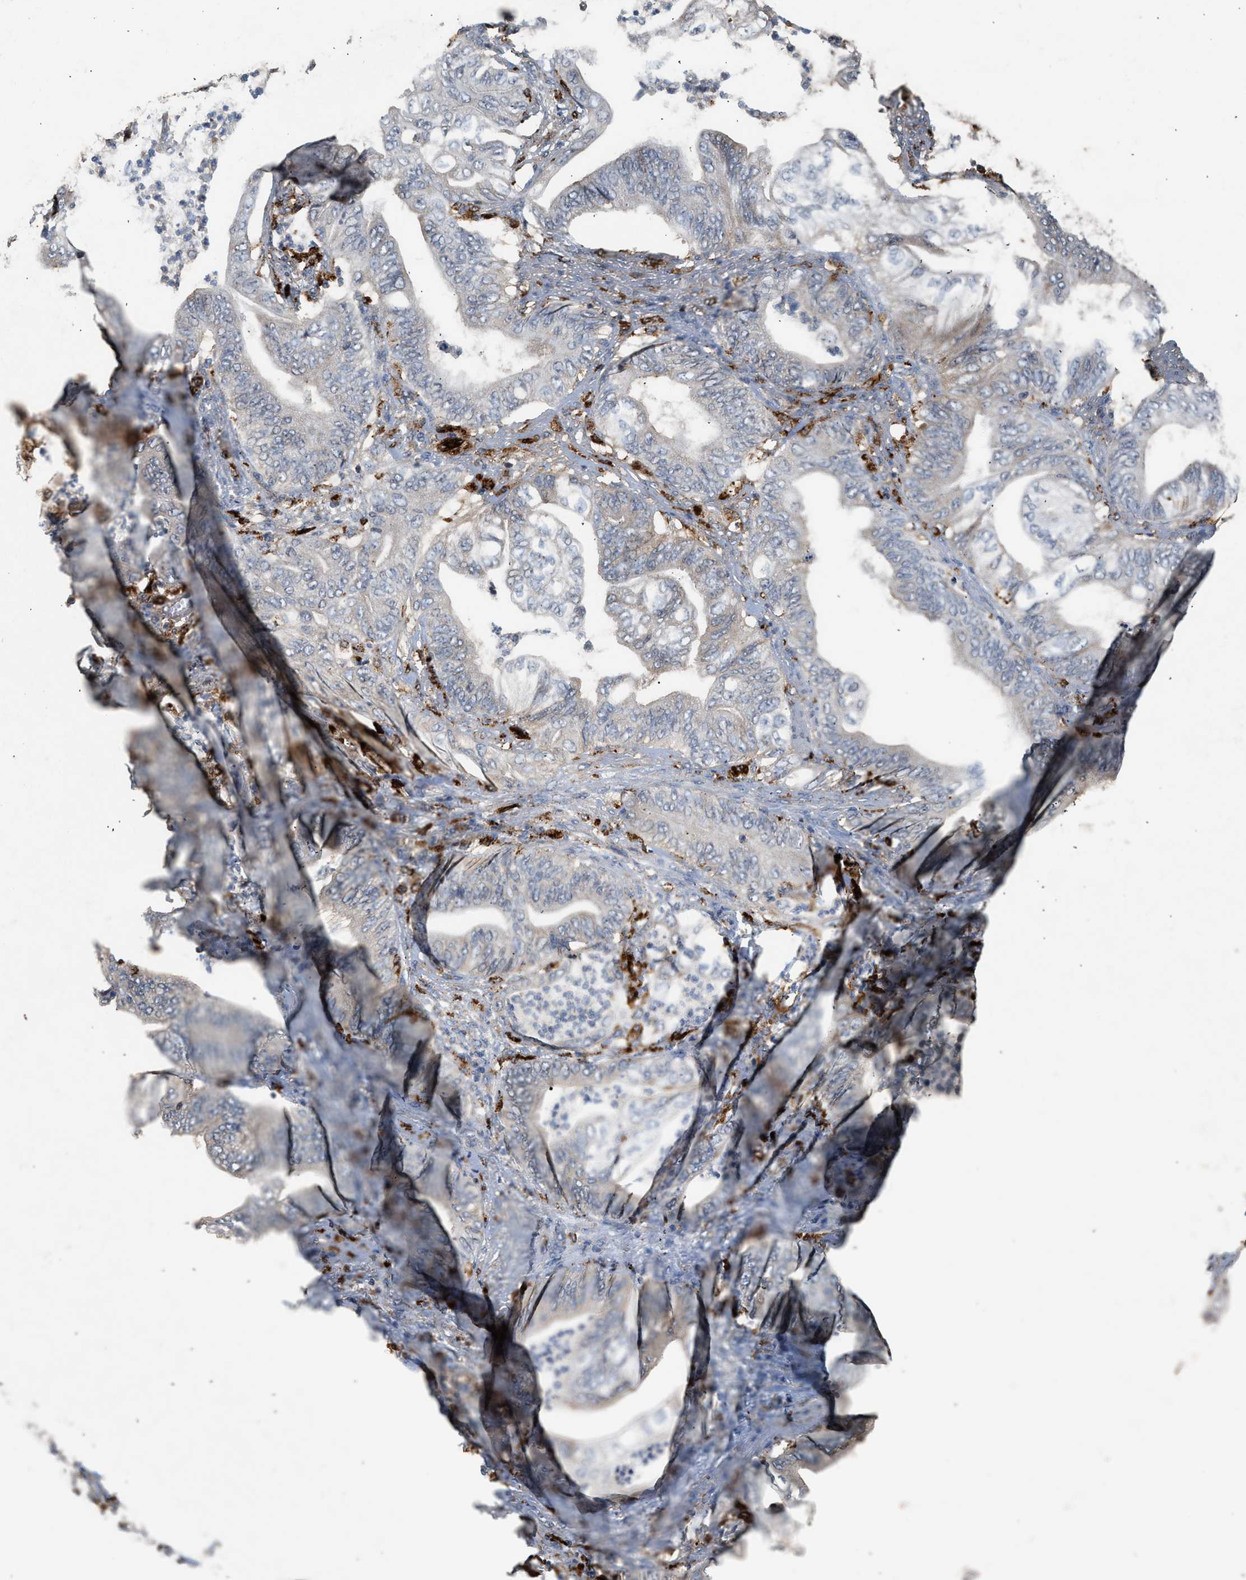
{"staining": {"intensity": "negative", "quantity": "none", "location": "none"}, "tissue": "stomach cancer", "cell_type": "Tumor cells", "image_type": "cancer", "snomed": [{"axis": "morphology", "description": "Adenocarcinoma, NOS"}, {"axis": "topography", "description": "Stomach"}], "caption": "Immunohistochemistry photomicrograph of neoplastic tissue: stomach cancer stained with DAB shows no significant protein positivity in tumor cells.", "gene": "CTSV", "patient": {"sex": "female", "age": 73}}